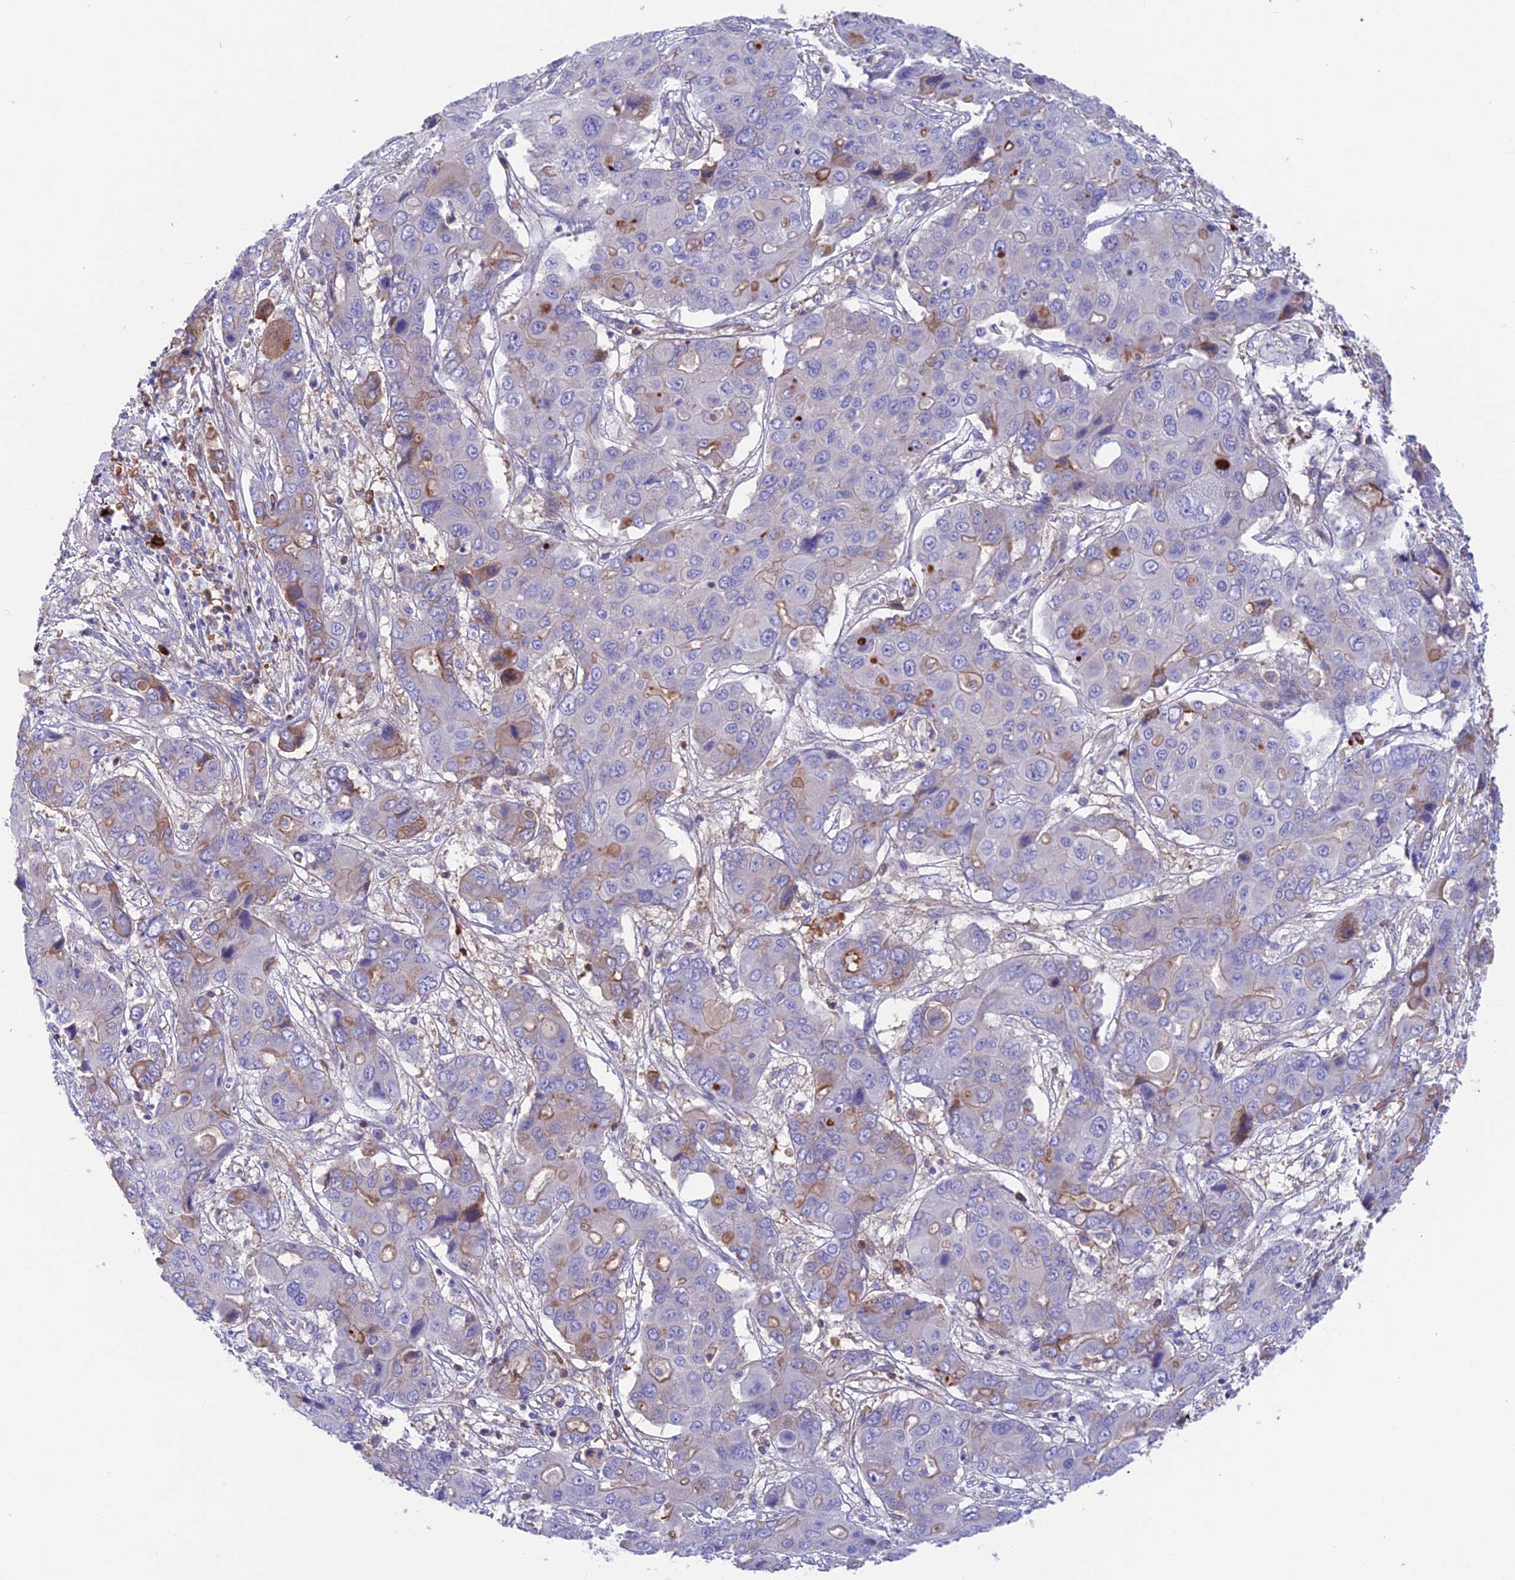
{"staining": {"intensity": "moderate", "quantity": "<25%", "location": "cytoplasmic/membranous"}, "tissue": "liver cancer", "cell_type": "Tumor cells", "image_type": "cancer", "snomed": [{"axis": "morphology", "description": "Cholangiocarcinoma"}, {"axis": "topography", "description": "Liver"}], "caption": "Moderate cytoplasmic/membranous protein expression is identified in approximately <25% of tumor cells in cholangiocarcinoma (liver).", "gene": "SNAP91", "patient": {"sex": "male", "age": 67}}